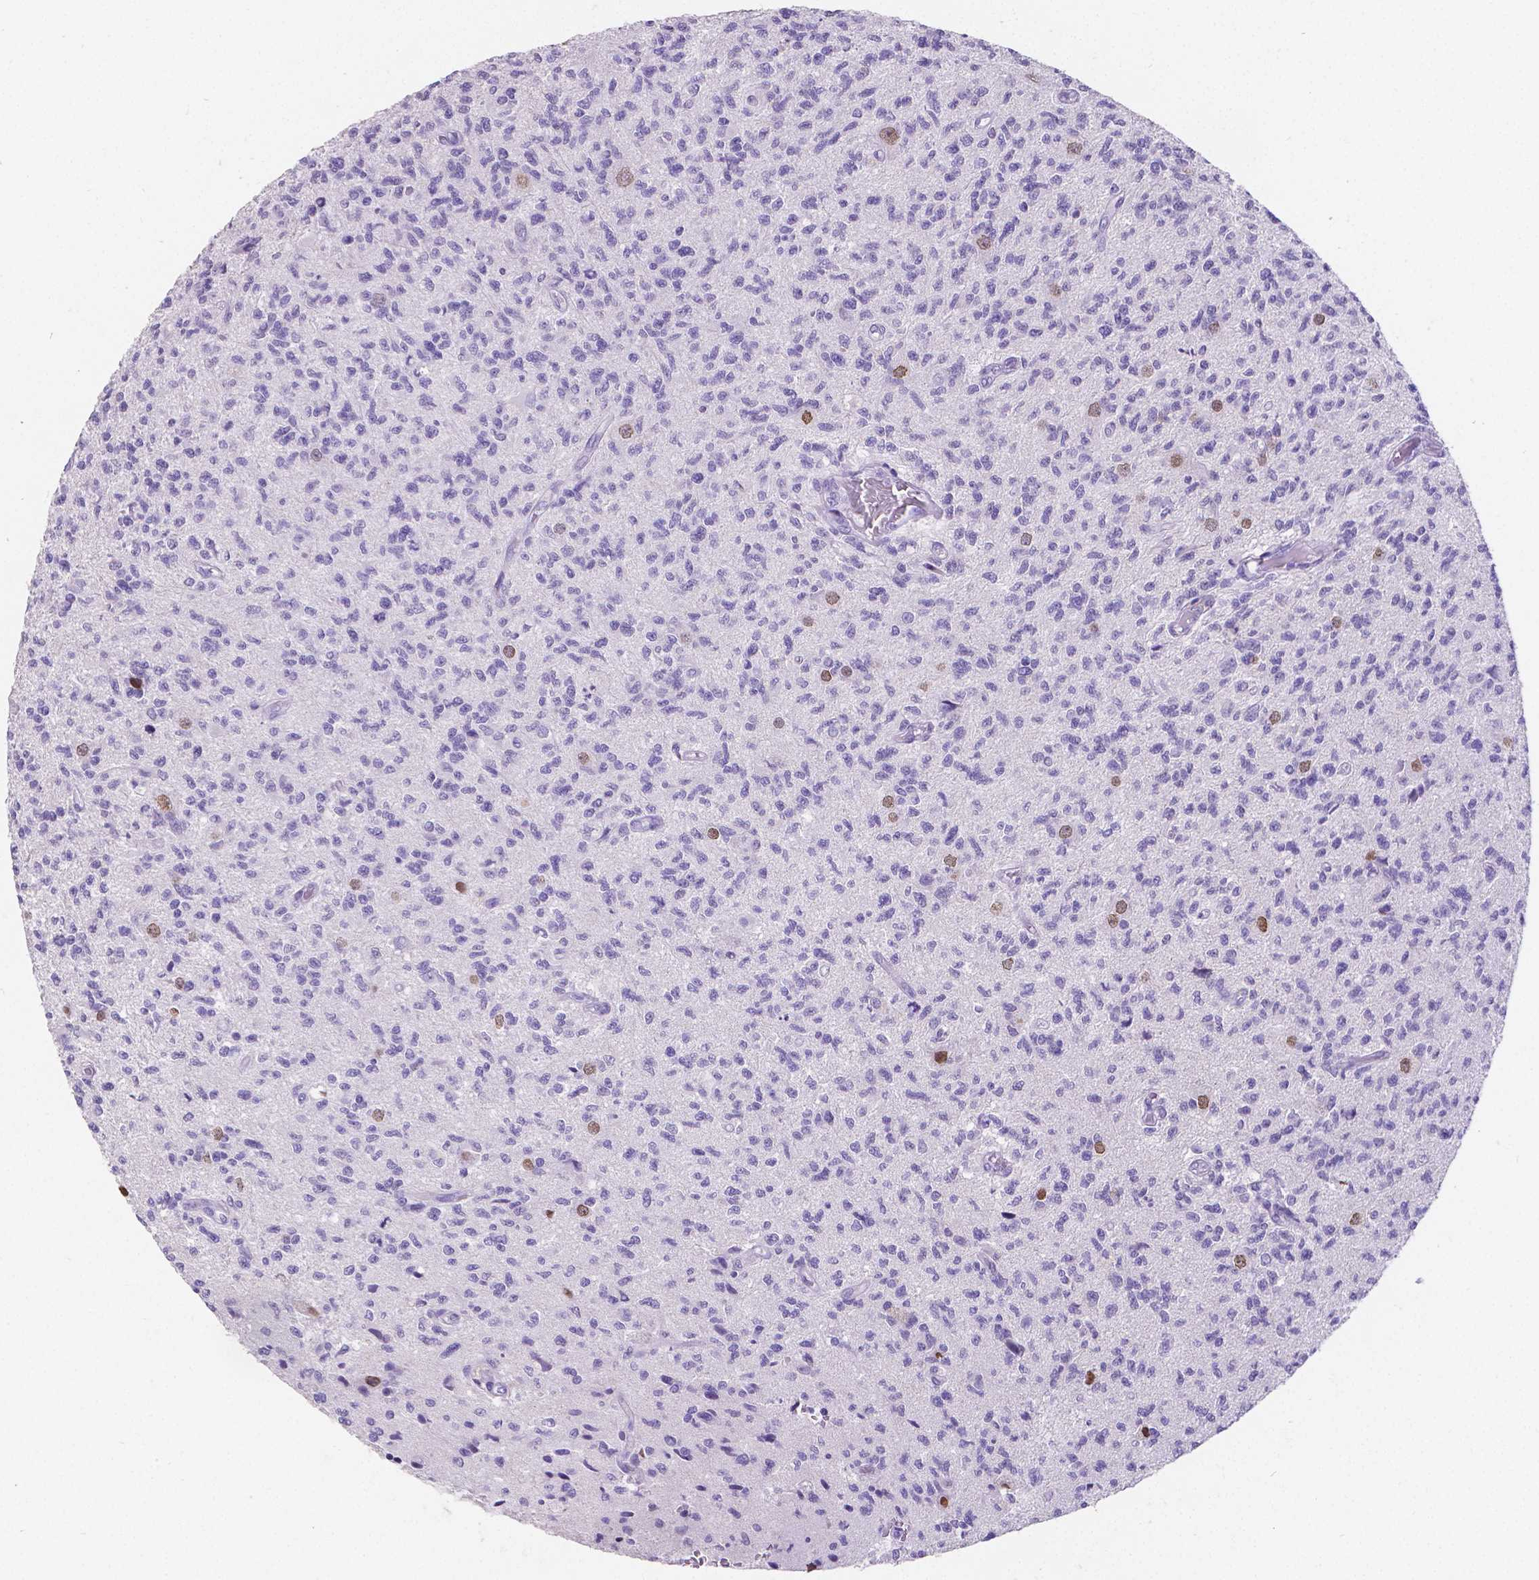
{"staining": {"intensity": "negative", "quantity": "none", "location": "none"}, "tissue": "glioma", "cell_type": "Tumor cells", "image_type": "cancer", "snomed": [{"axis": "morphology", "description": "Glioma, malignant, High grade"}, {"axis": "topography", "description": "Brain"}], "caption": "Tumor cells are negative for protein expression in human malignant glioma (high-grade). (DAB (3,3'-diaminobenzidine) immunohistochemistry with hematoxylin counter stain).", "gene": "SATB2", "patient": {"sex": "male", "age": 56}}